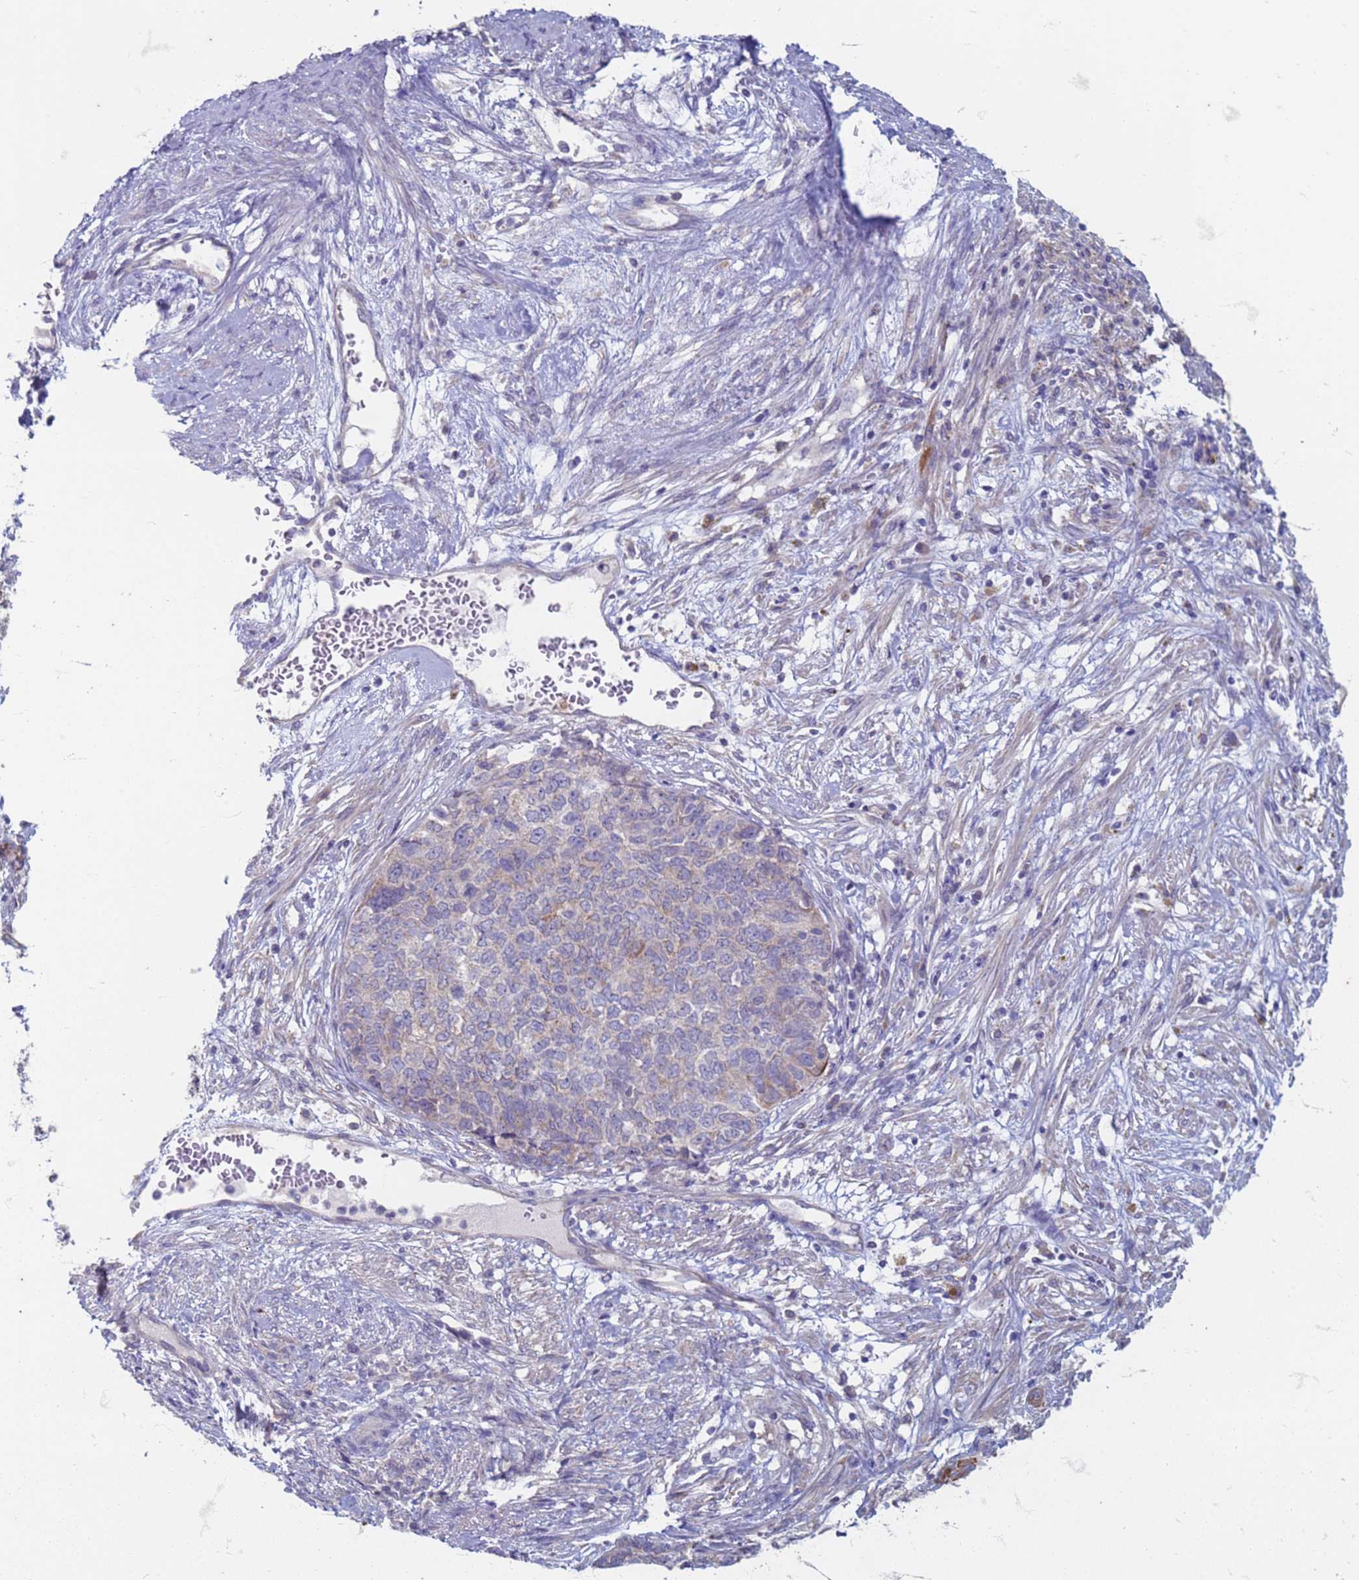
{"staining": {"intensity": "weak", "quantity": "25%-75%", "location": "cytoplasmic/membranous"}, "tissue": "cervical cancer", "cell_type": "Tumor cells", "image_type": "cancer", "snomed": [{"axis": "morphology", "description": "Squamous cell carcinoma, NOS"}, {"axis": "topography", "description": "Cervix"}], "caption": "Brown immunohistochemical staining in cervical cancer displays weak cytoplasmic/membranous positivity in about 25%-75% of tumor cells. Nuclei are stained in blue.", "gene": "SUCO", "patient": {"sex": "female", "age": 63}}